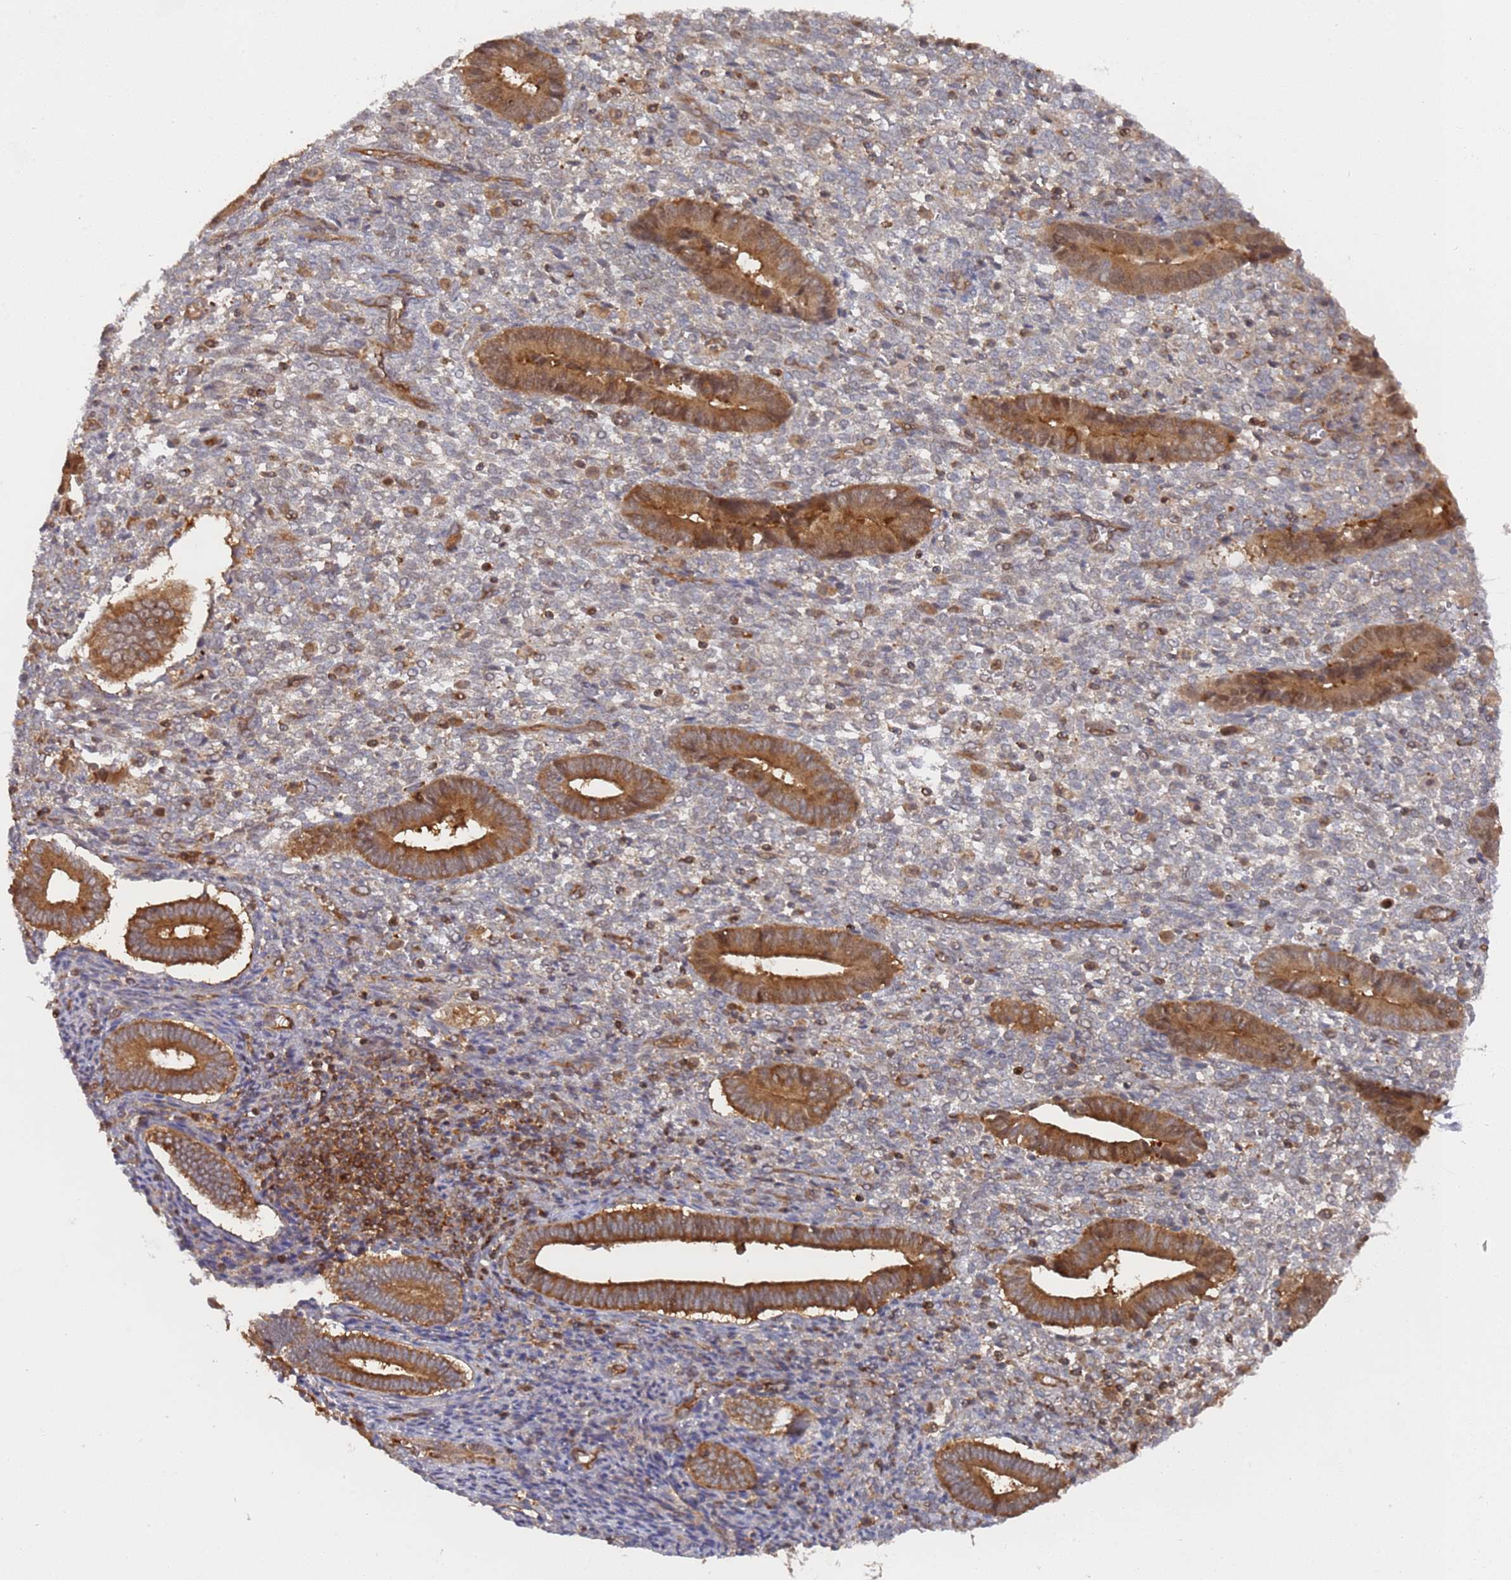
{"staining": {"intensity": "weak", "quantity": "<25%", "location": "cytoplasmic/membranous"}, "tissue": "endometrium", "cell_type": "Cells in endometrial stroma", "image_type": "normal", "snomed": [{"axis": "morphology", "description": "Normal tissue, NOS"}, {"axis": "topography", "description": "Other"}, {"axis": "topography", "description": "Endometrium"}], "caption": "Immunohistochemistry (IHC) of unremarkable human endometrium demonstrates no staining in cells in endometrial stroma.", "gene": "DDX60", "patient": {"sex": "female", "age": 44}}